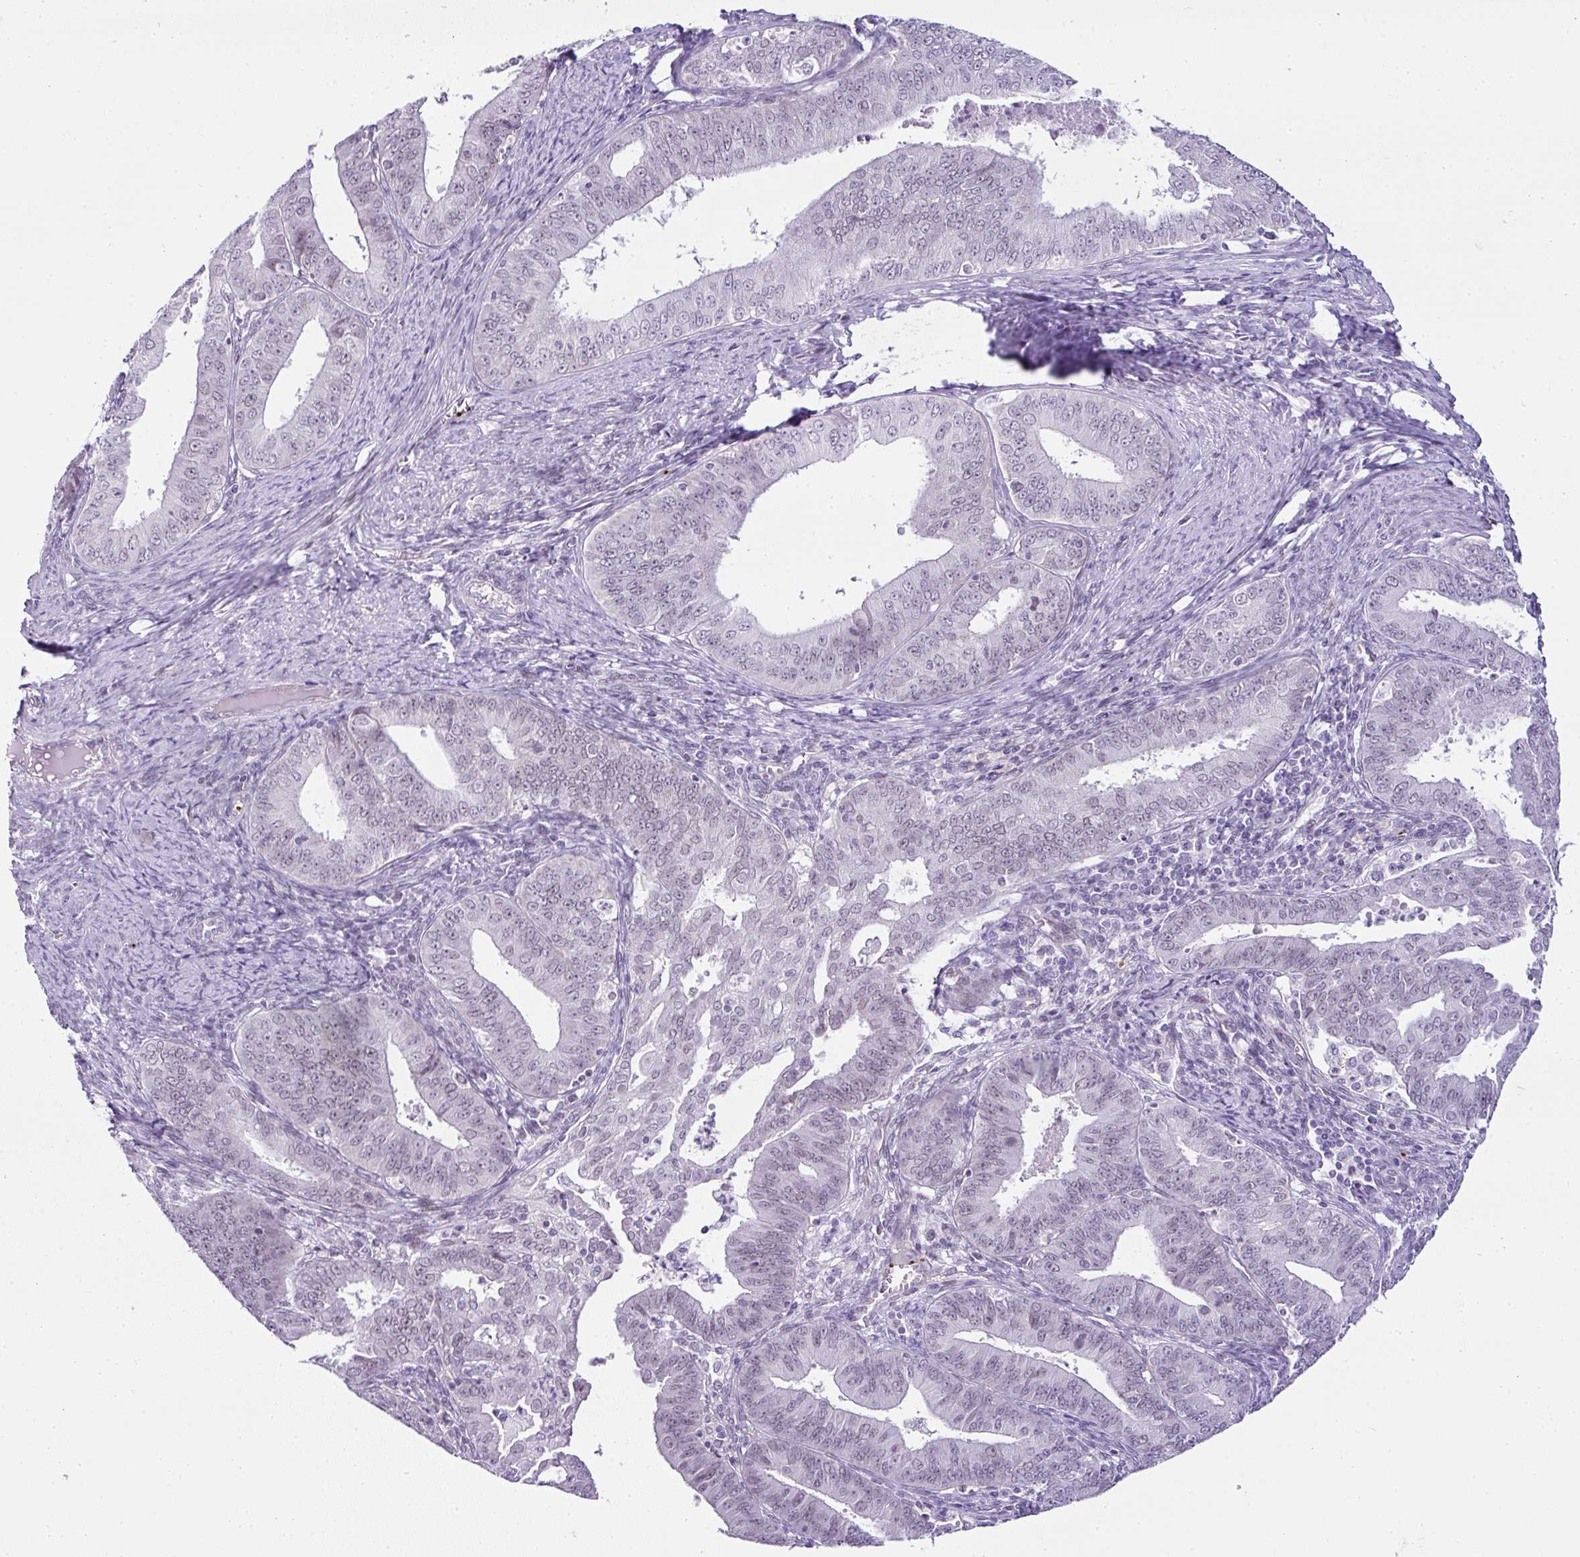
{"staining": {"intensity": "weak", "quantity": "25%-75%", "location": "nuclear"}, "tissue": "endometrial cancer", "cell_type": "Tumor cells", "image_type": "cancer", "snomed": [{"axis": "morphology", "description": "Adenocarcinoma, NOS"}, {"axis": "topography", "description": "Endometrium"}], "caption": "Immunohistochemical staining of endometrial cancer shows weak nuclear protein expression in approximately 25%-75% of tumor cells.", "gene": "CMTM5", "patient": {"sex": "female", "age": 73}}